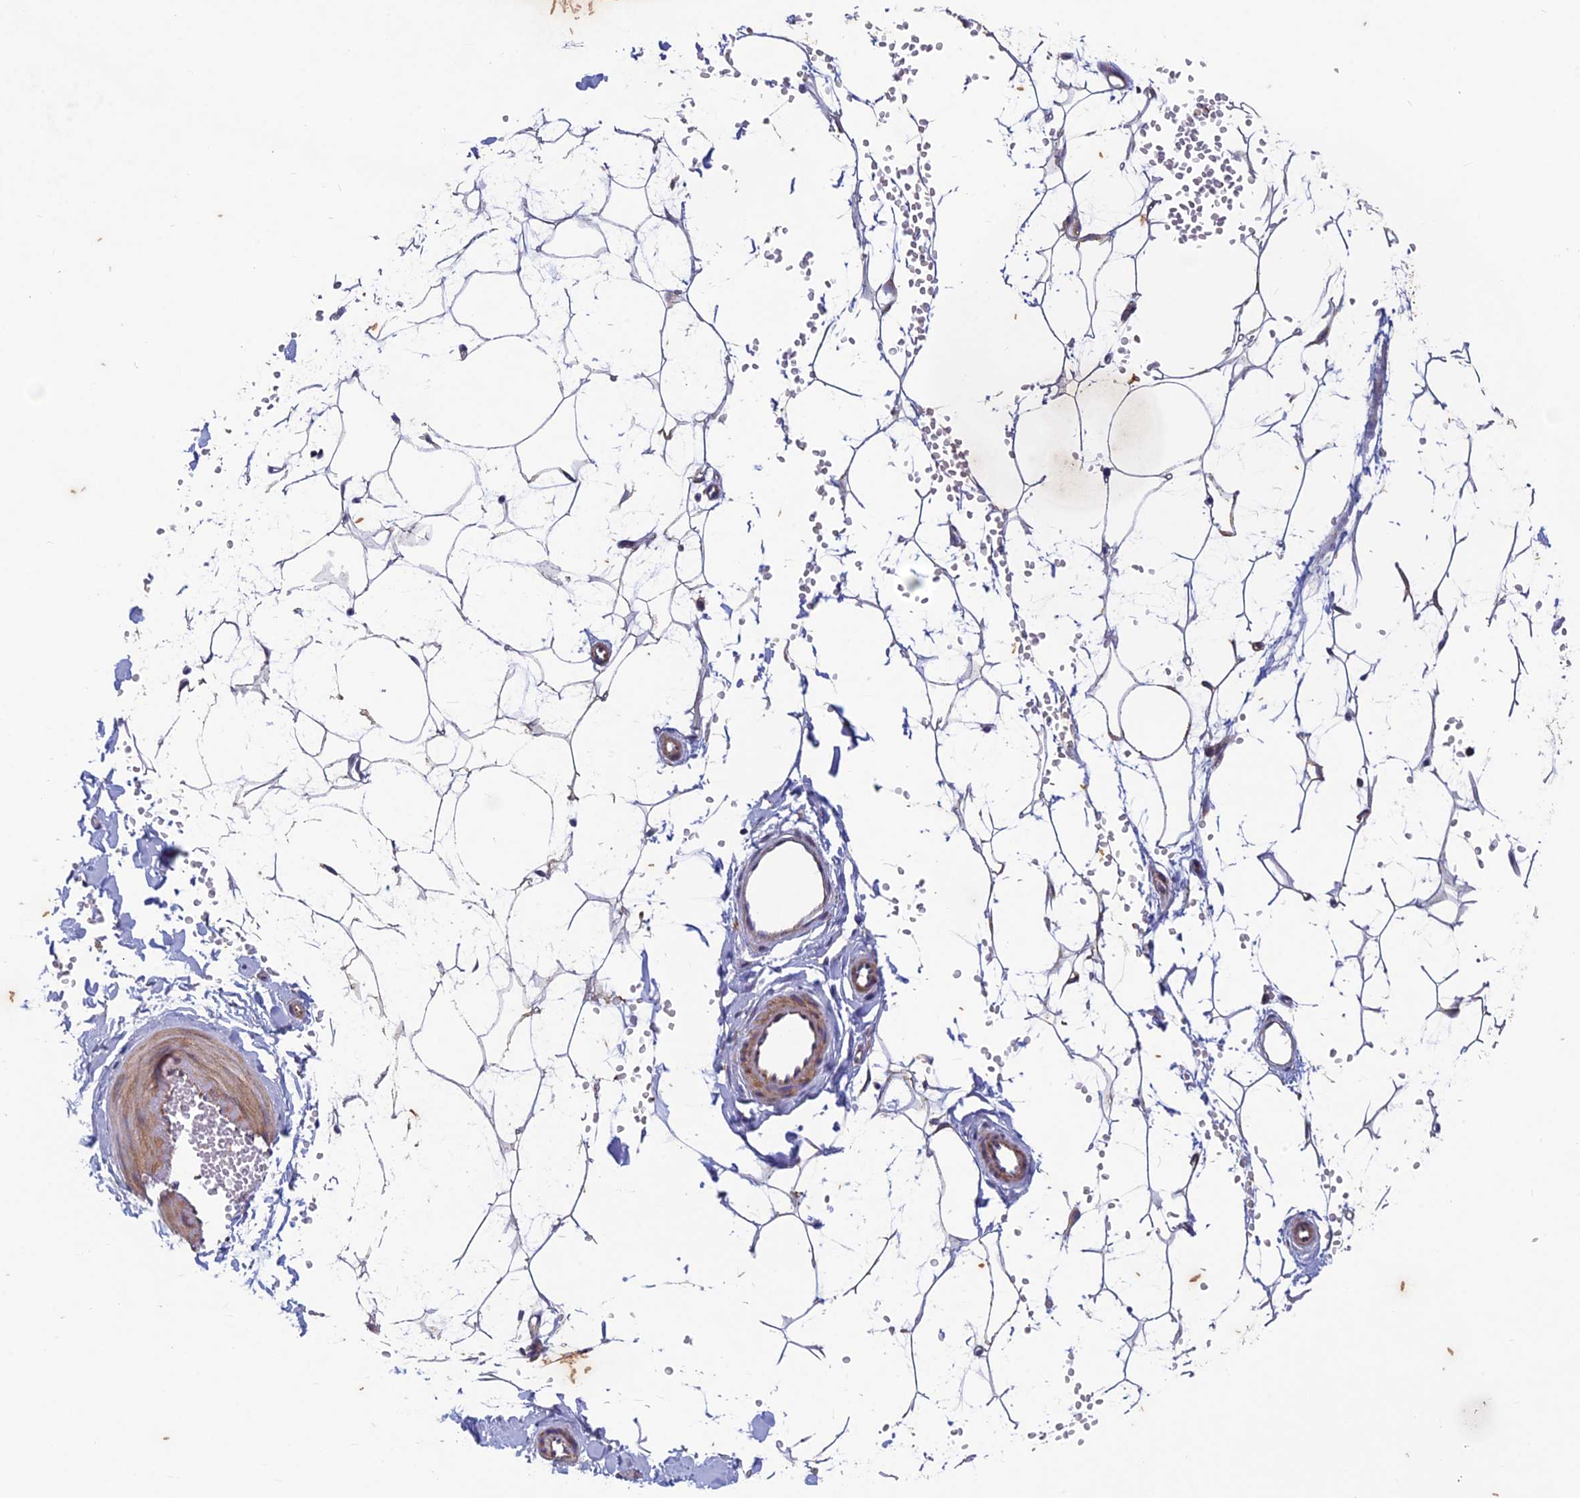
{"staining": {"intensity": "moderate", "quantity": "25%-75%", "location": "cytoplasmic/membranous"}, "tissue": "adipose tissue", "cell_type": "Adipocytes", "image_type": "normal", "snomed": [{"axis": "morphology", "description": "Normal tissue, NOS"}, {"axis": "topography", "description": "Breast"}], "caption": "Protein expression analysis of normal human adipose tissue reveals moderate cytoplasmic/membranous expression in about 25%-75% of adipocytes.", "gene": "AP4S1", "patient": {"sex": "female", "age": 23}}